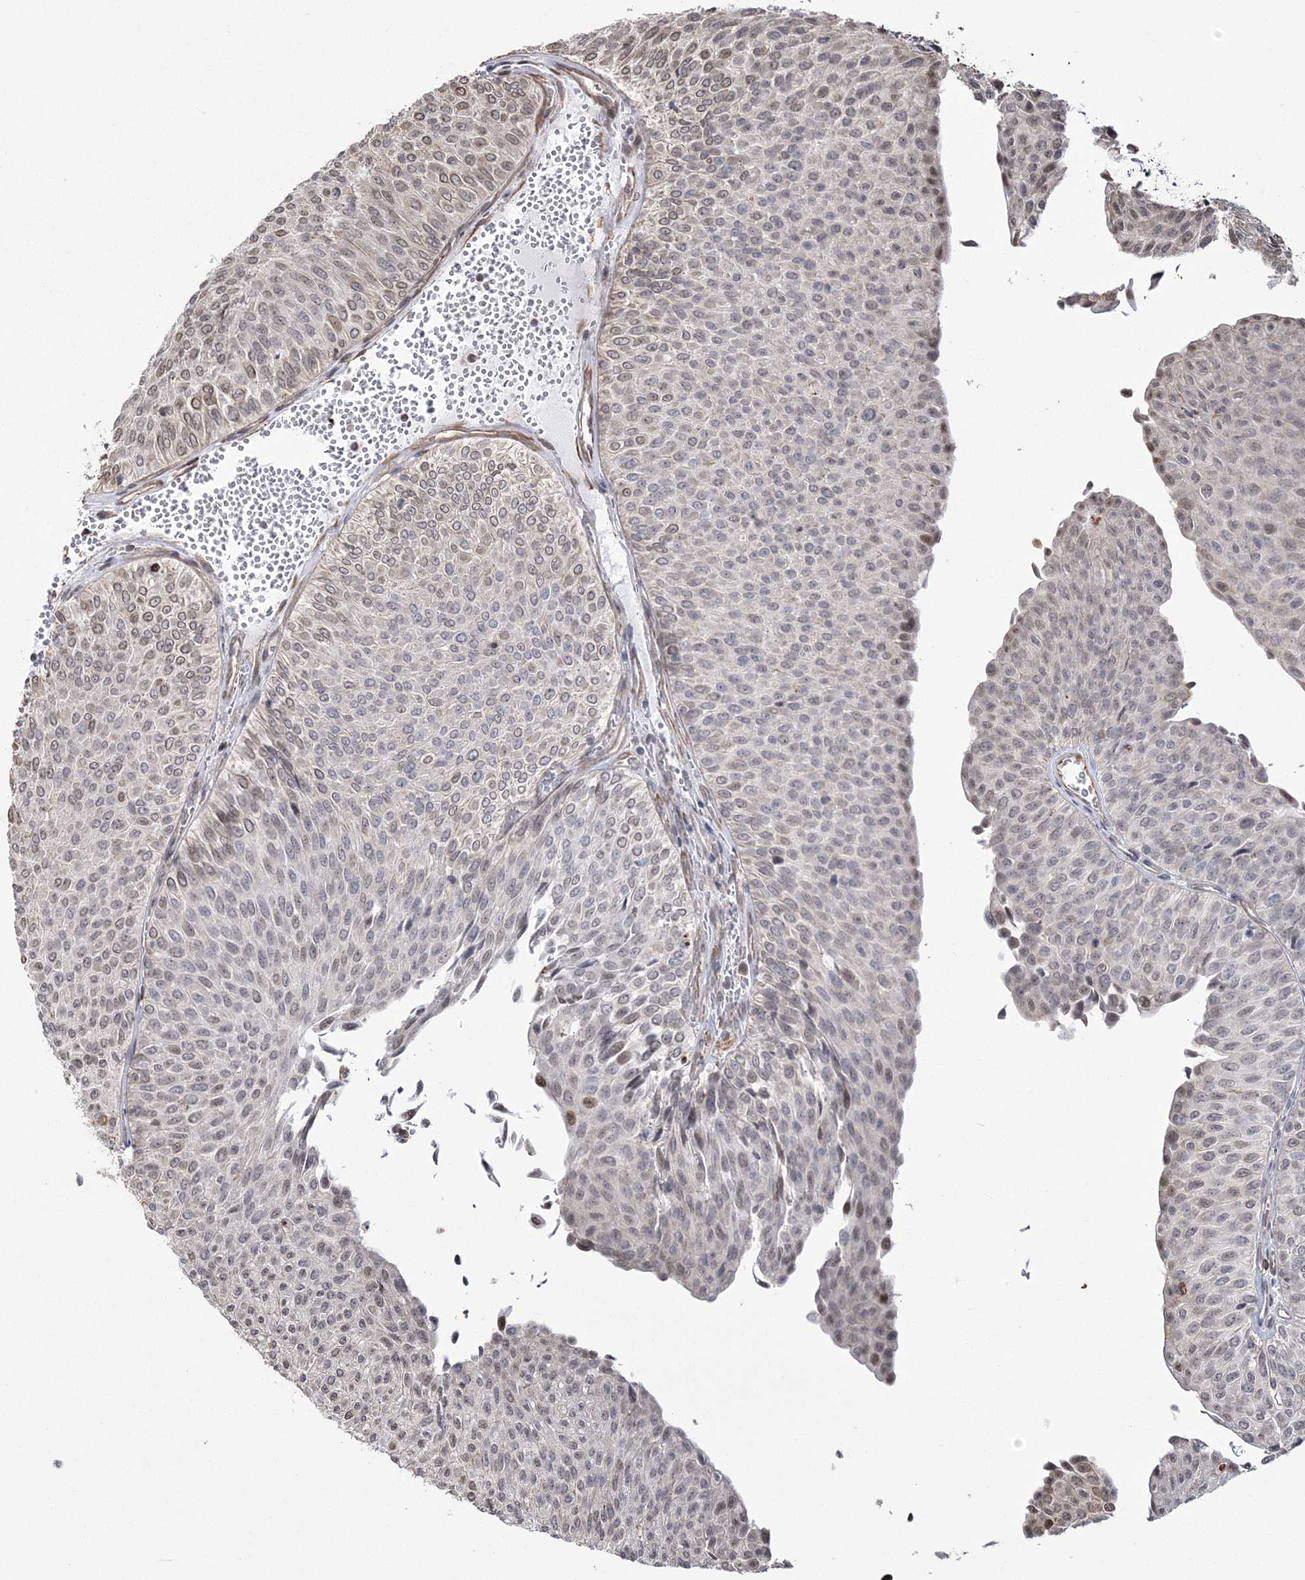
{"staining": {"intensity": "weak", "quantity": "25%-75%", "location": "nuclear"}, "tissue": "urothelial cancer", "cell_type": "Tumor cells", "image_type": "cancer", "snomed": [{"axis": "morphology", "description": "Urothelial carcinoma, Low grade"}, {"axis": "topography", "description": "Urinary bladder"}], "caption": "This is a photomicrograph of IHC staining of urothelial carcinoma (low-grade), which shows weak expression in the nuclear of tumor cells.", "gene": "ATP11B", "patient": {"sex": "male", "age": 78}}